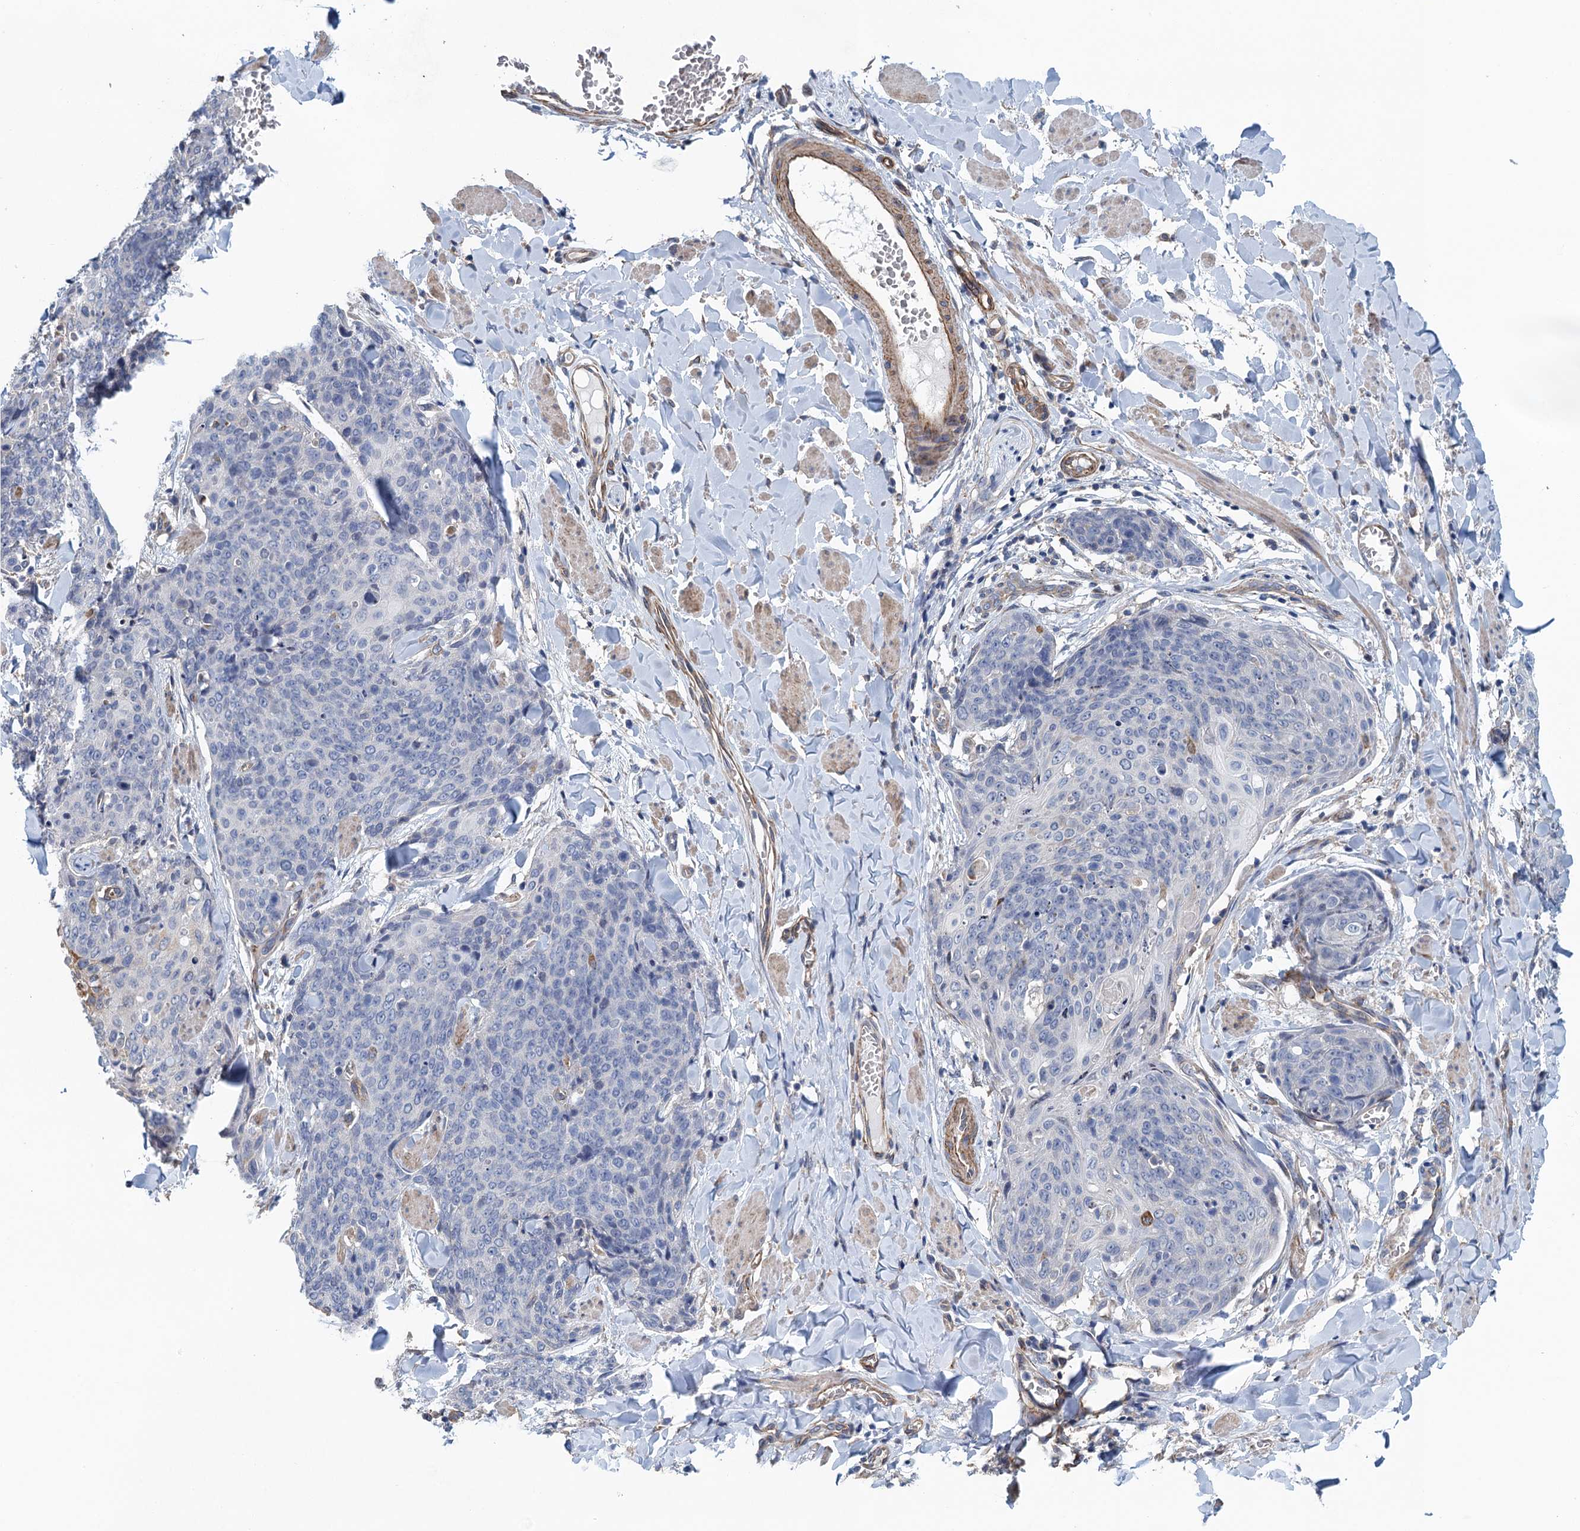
{"staining": {"intensity": "negative", "quantity": "none", "location": "none"}, "tissue": "skin cancer", "cell_type": "Tumor cells", "image_type": "cancer", "snomed": [{"axis": "morphology", "description": "Squamous cell carcinoma, NOS"}, {"axis": "topography", "description": "Skin"}, {"axis": "topography", "description": "Vulva"}], "caption": "This is an immunohistochemistry (IHC) photomicrograph of skin squamous cell carcinoma. There is no expression in tumor cells.", "gene": "RSAD2", "patient": {"sex": "female", "age": 85}}